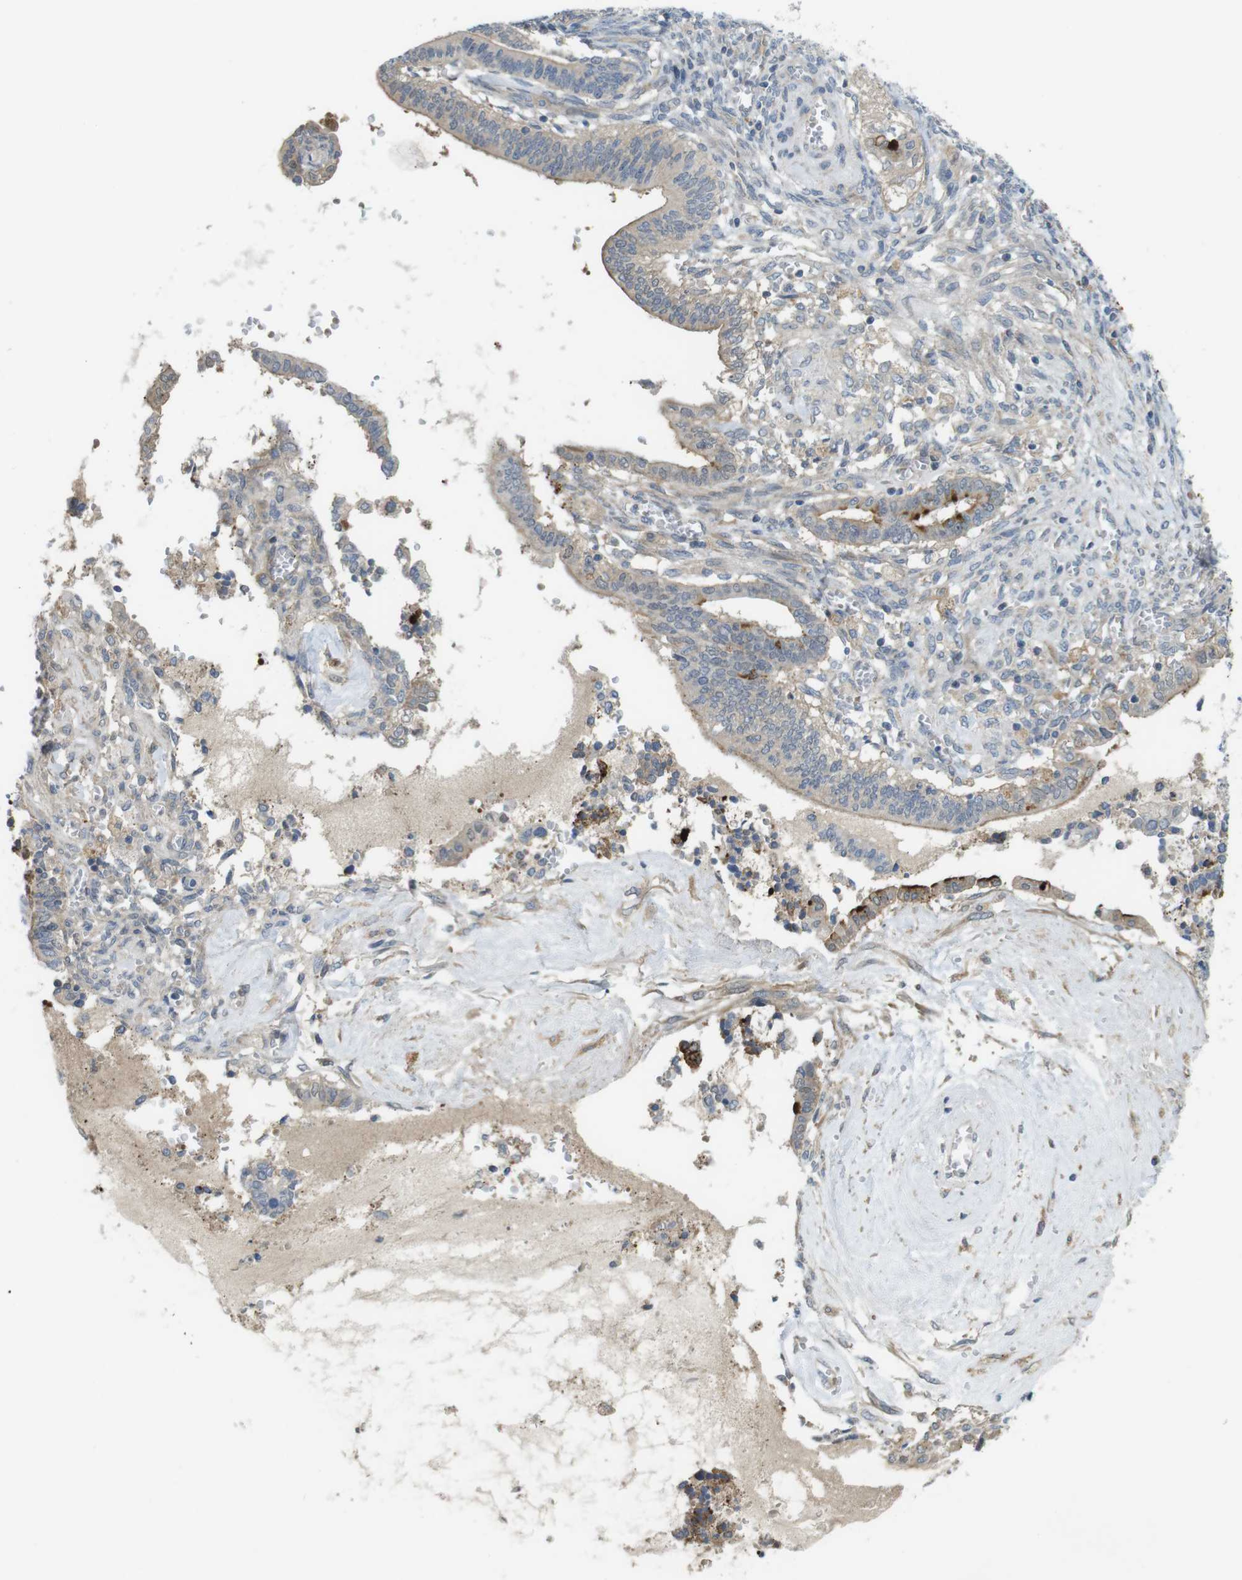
{"staining": {"intensity": "weak", "quantity": "25%-75%", "location": "cytoplasmic/membranous"}, "tissue": "cervical cancer", "cell_type": "Tumor cells", "image_type": "cancer", "snomed": [{"axis": "morphology", "description": "Adenocarcinoma, NOS"}, {"axis": "topography", "description": "Cervix"}], "caption": "A high-resolution image shows immunohistochemistry staining of cervical cancer, which demonstrates weak cytoplasmic/membranous expression in approximately 25%-75% of tumor cells. (Brightfield microscopy of DAB IHC at high magnification).", "gene": "ABHD15", "patient": {"sex": "female", "age": 44}}